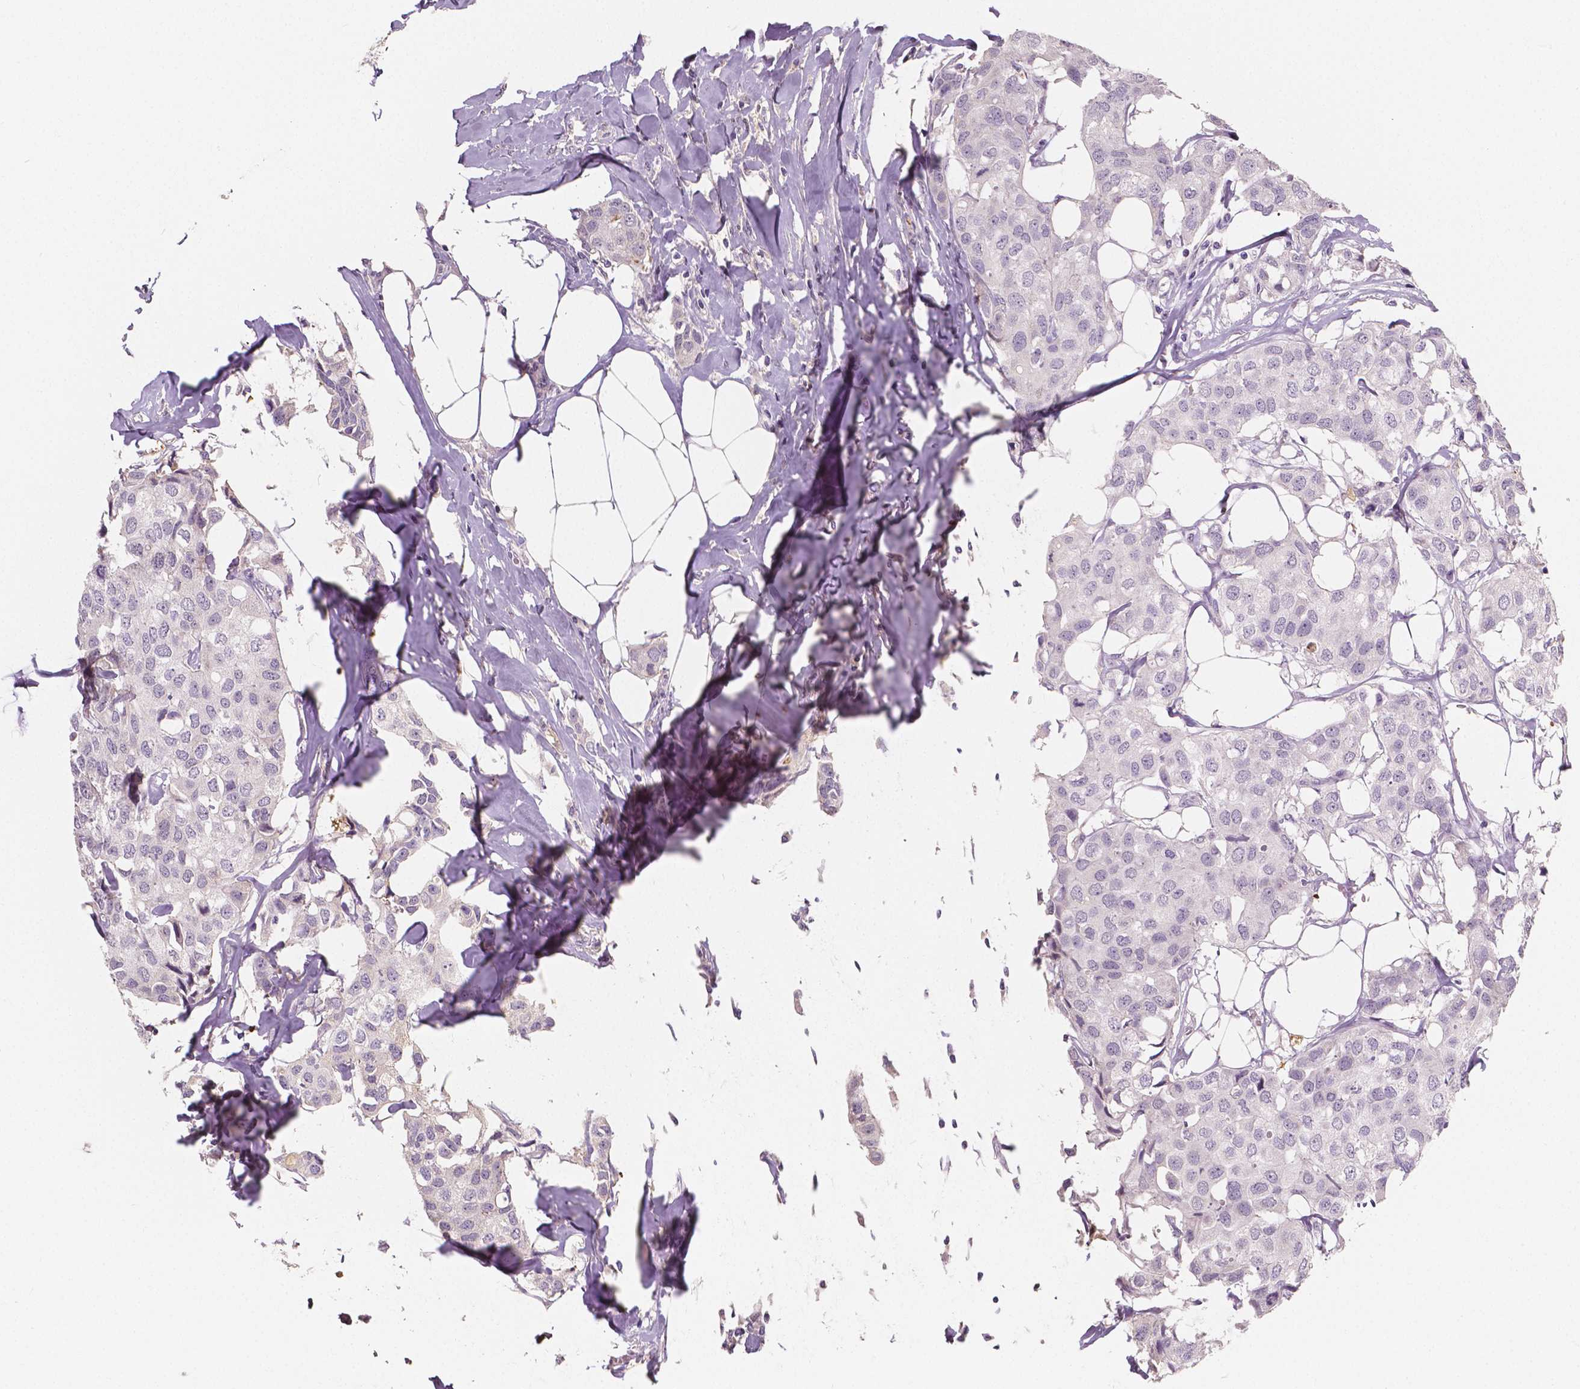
{"staining": {"intensity": "negative", "quantity": "none", "location": "none"}, "tissue": "breast cancer", "cell_type": "Tumor cells", "image_type": "cancer", "snomed": [{"axis": "morphology", "description": "Duct carcinoma"}, {"axis": "topography", "description": "Breast"}], "caption": "IHC histopathology image of human invasive ductal carcinoma (breast) stained for a protein (brown), which shows no positivity in tumor cells. (Immunohistochemistry (ihc), brightfield microscopy, high magnification).", "gene": "APOA4", "patient": {"sex": "female", "age": 80}}